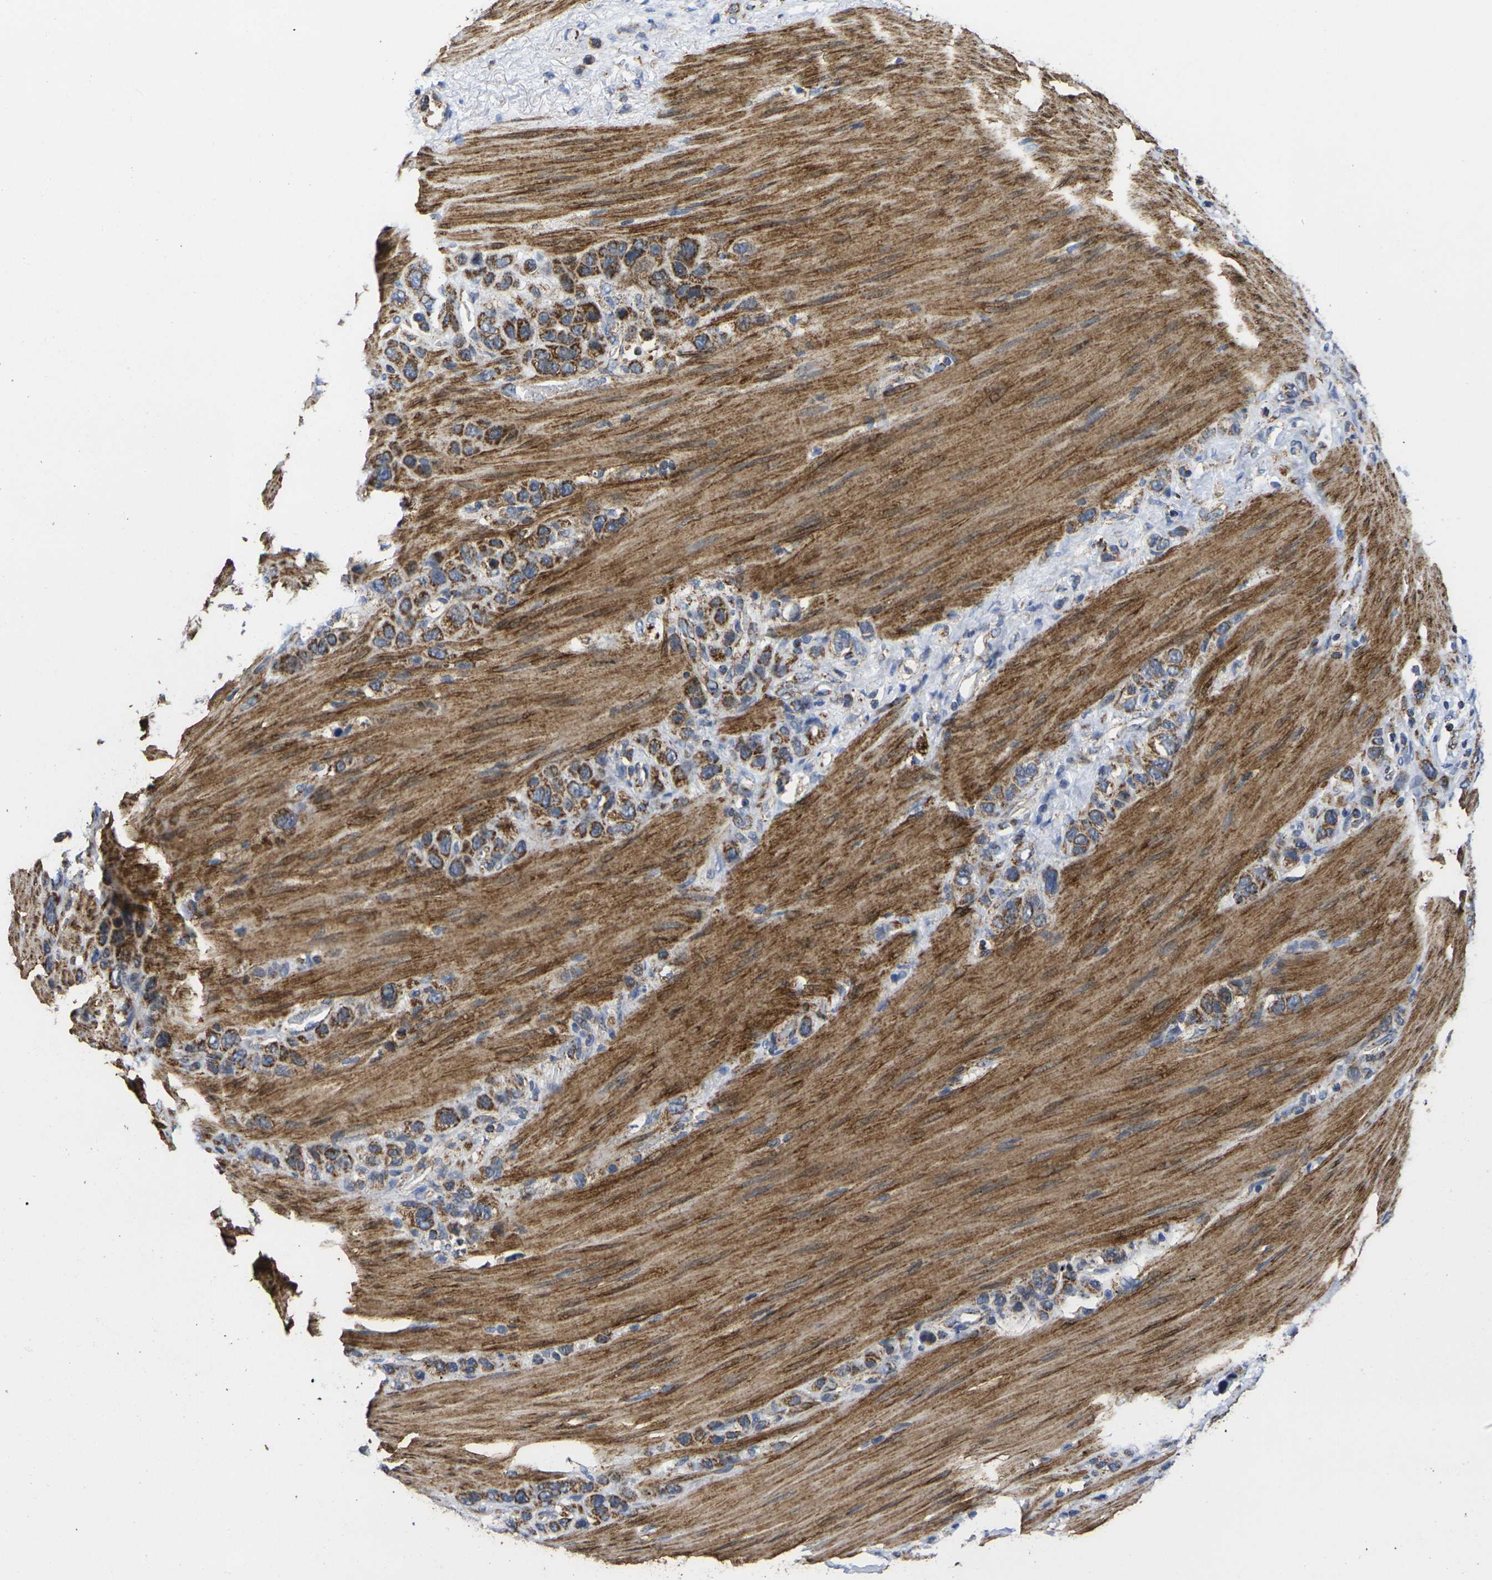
{"staining": {"intensity": "strong", "quantity": "25%-75%", "location": "cytoplasmic/membranous"}, "tissue": "stomach cancer", "cell_type": "Tumor cells", "image_type": "cancer", "snomed": [{"axis": "morphology", "description": "Adenocarcinoma, NOS"}, {"axis": "morphology", "description": "Adenocarcinoma, High grade"}, {"axis": "topography", "description": "Stomach, upper"}, {"axis": "topography", "description": "Stomach, lower"}], "caption": "Immunohistochemistry (IHC) micrograph of neoplastic tissue: human stomach adenocarcinoma stained using immunohistochemistry (IHC) demonstrates high levels of strong protein expression localized specifically in the cytoplasmic/membranous of tumor cells, appearing as a cytoplasmic/membranous brown color.", "gene": "P2RY11", "patient": {"sex": "female", "age": 65}}